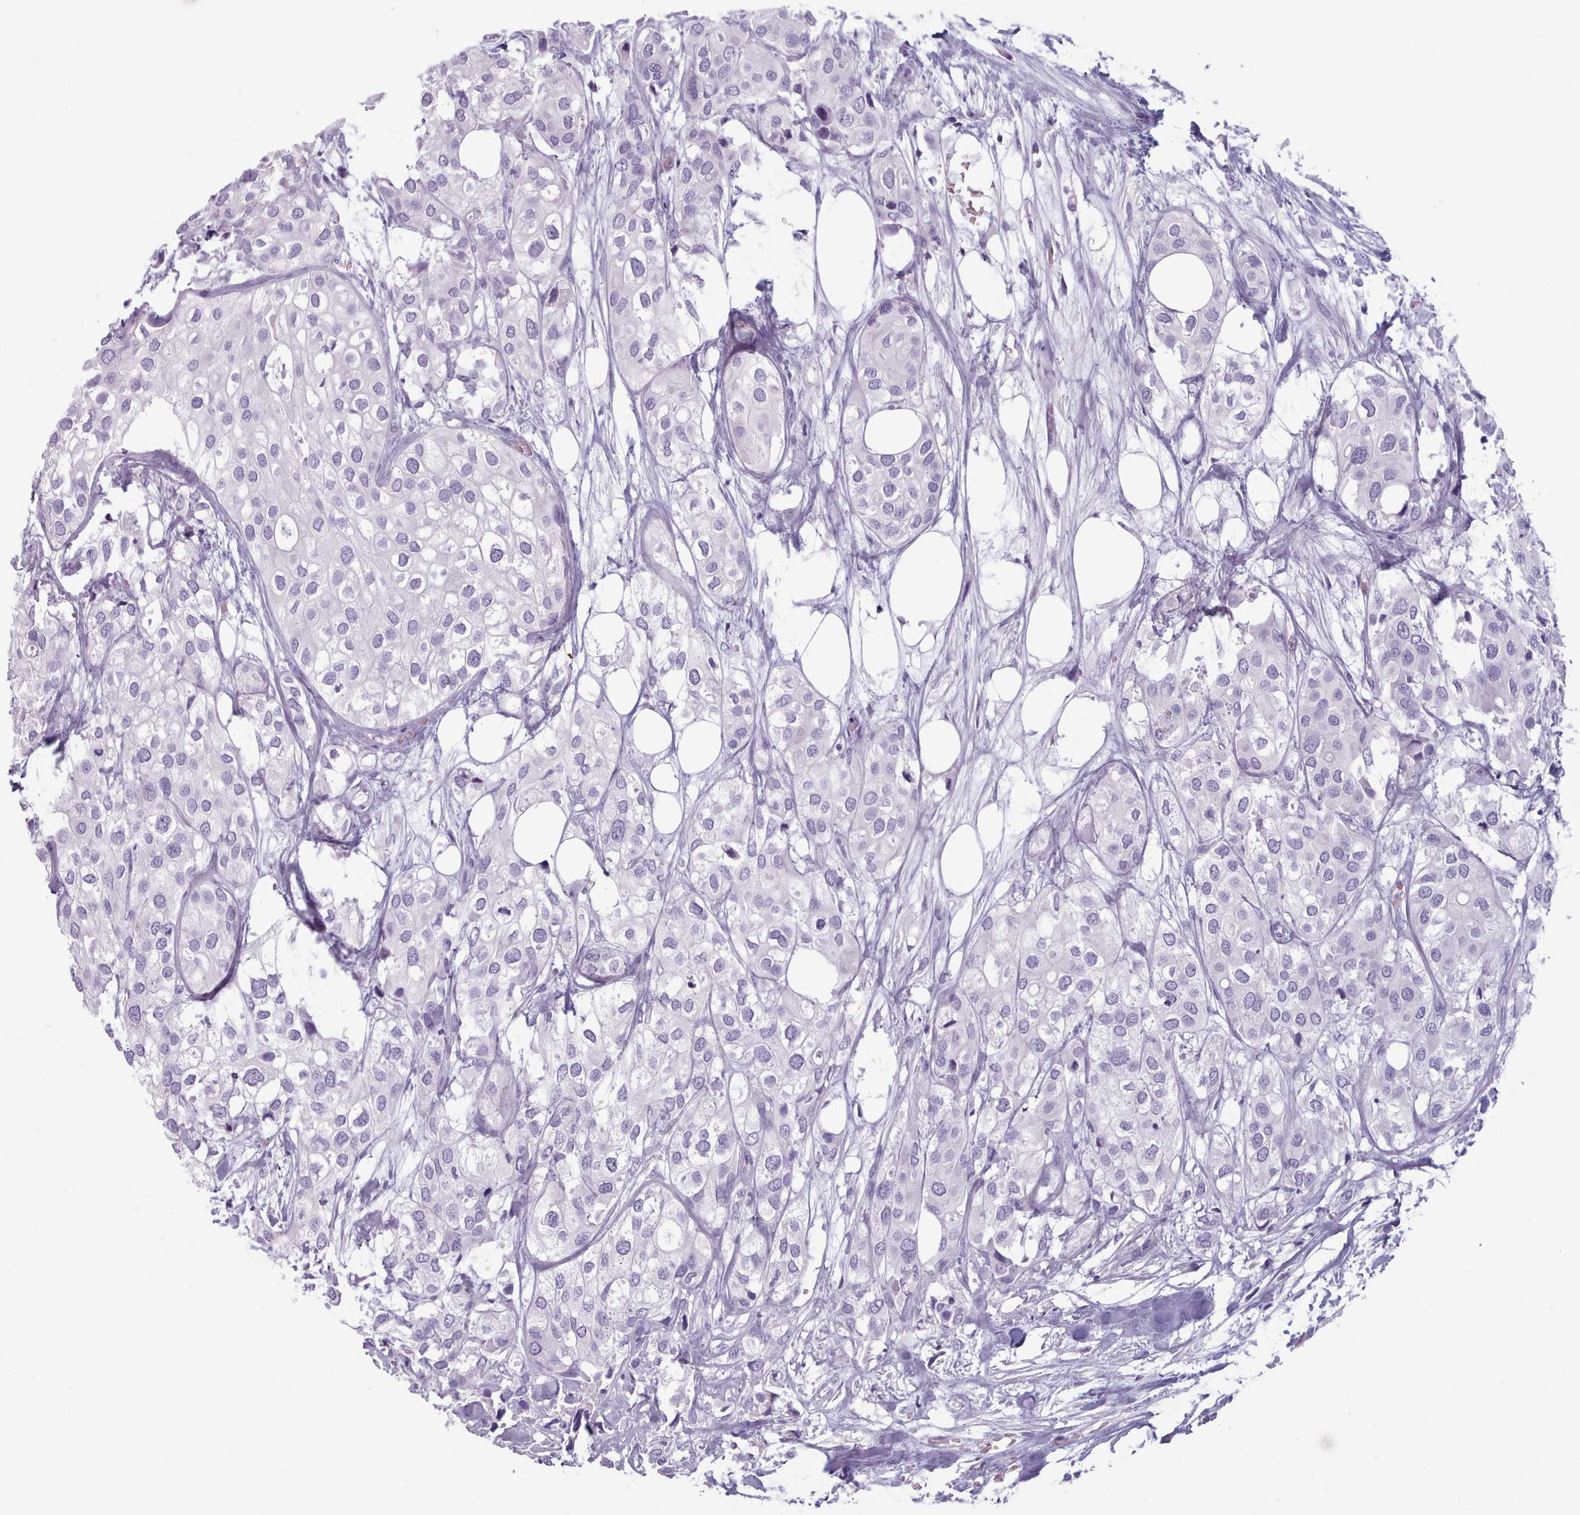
{"staining": {"intensity": "negative", "quantity": "none", "location": "none"}, "tissue": "urothelial cancer", "cell_type": "Tumor cells", "image_type": "cancer", "snomed": [{"axis": "morphology", "description": "Urothelial carcinoma, High grade"}, {"axis": "topography", "description": "Urinary bladder"}], "caption": "The micrograph reveals no staining of tumor cells in high-grade urothelial carcinoma. (DAB (3,3'-diaminobenzidine) immunohistochemistry visualized using brightfield microscopy, high magnification).", "gene": "ZNF43", "patient": {"sex": "male", "age": 64}}